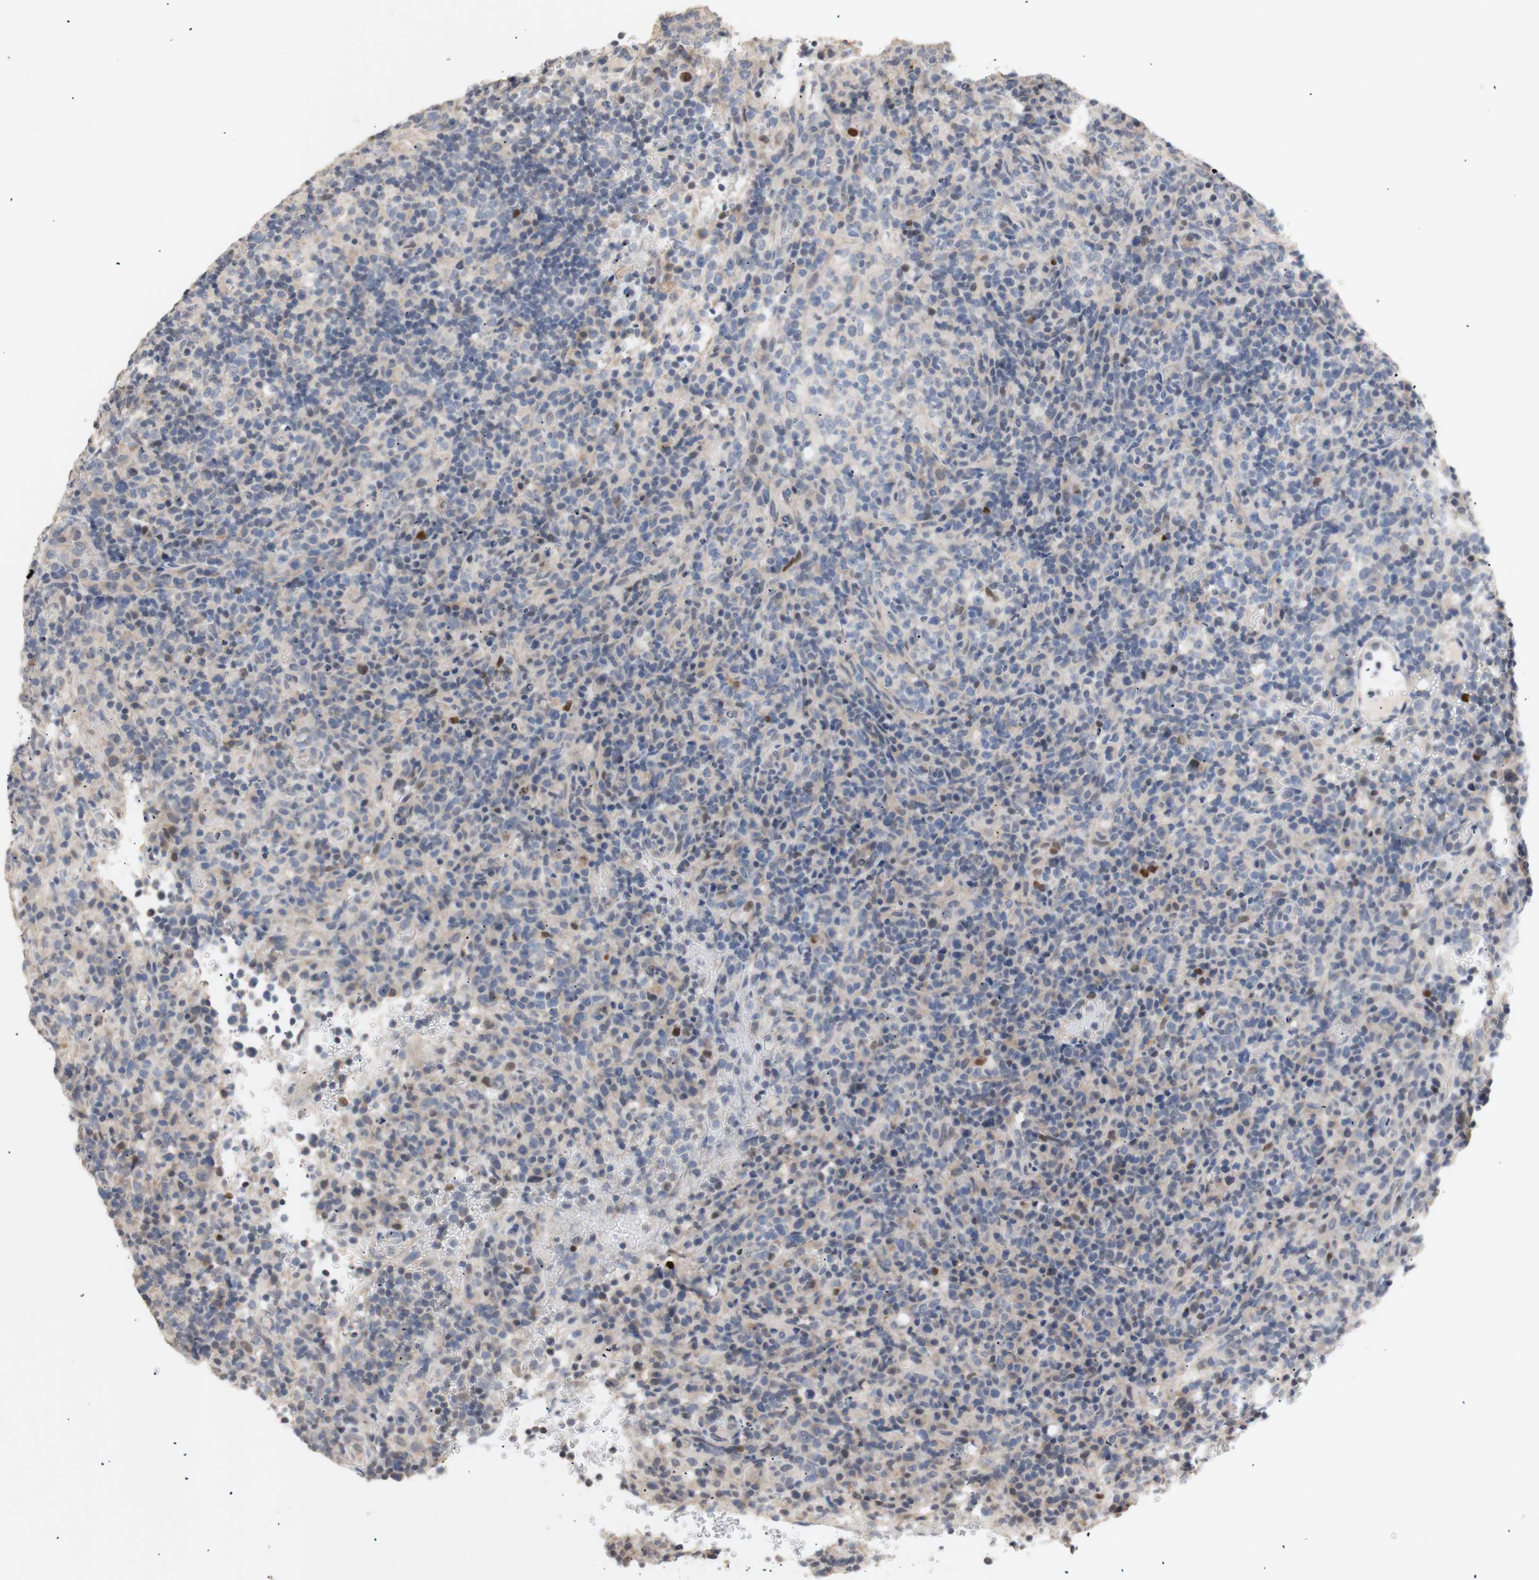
{"staining": {"intensity": "weak", "quantity": "<25%", "location": "nuclear"}, "tissue": "lymphoma", "cell_type": "Tumor cells", "image_type": "cancer", "snomed": [{"axis": "morphology", "description": "Malignant lymphoma, non-Hodgkin's type, High grade"}, {"axis": "topography", "description": "Lymph node"}], "caption": "DAB immunohistochemical staining of human lymphoma reveals no significant positivity in tumor cells.", "gene": "FOSB", "patient": {"sex": "female", "age": 76}}